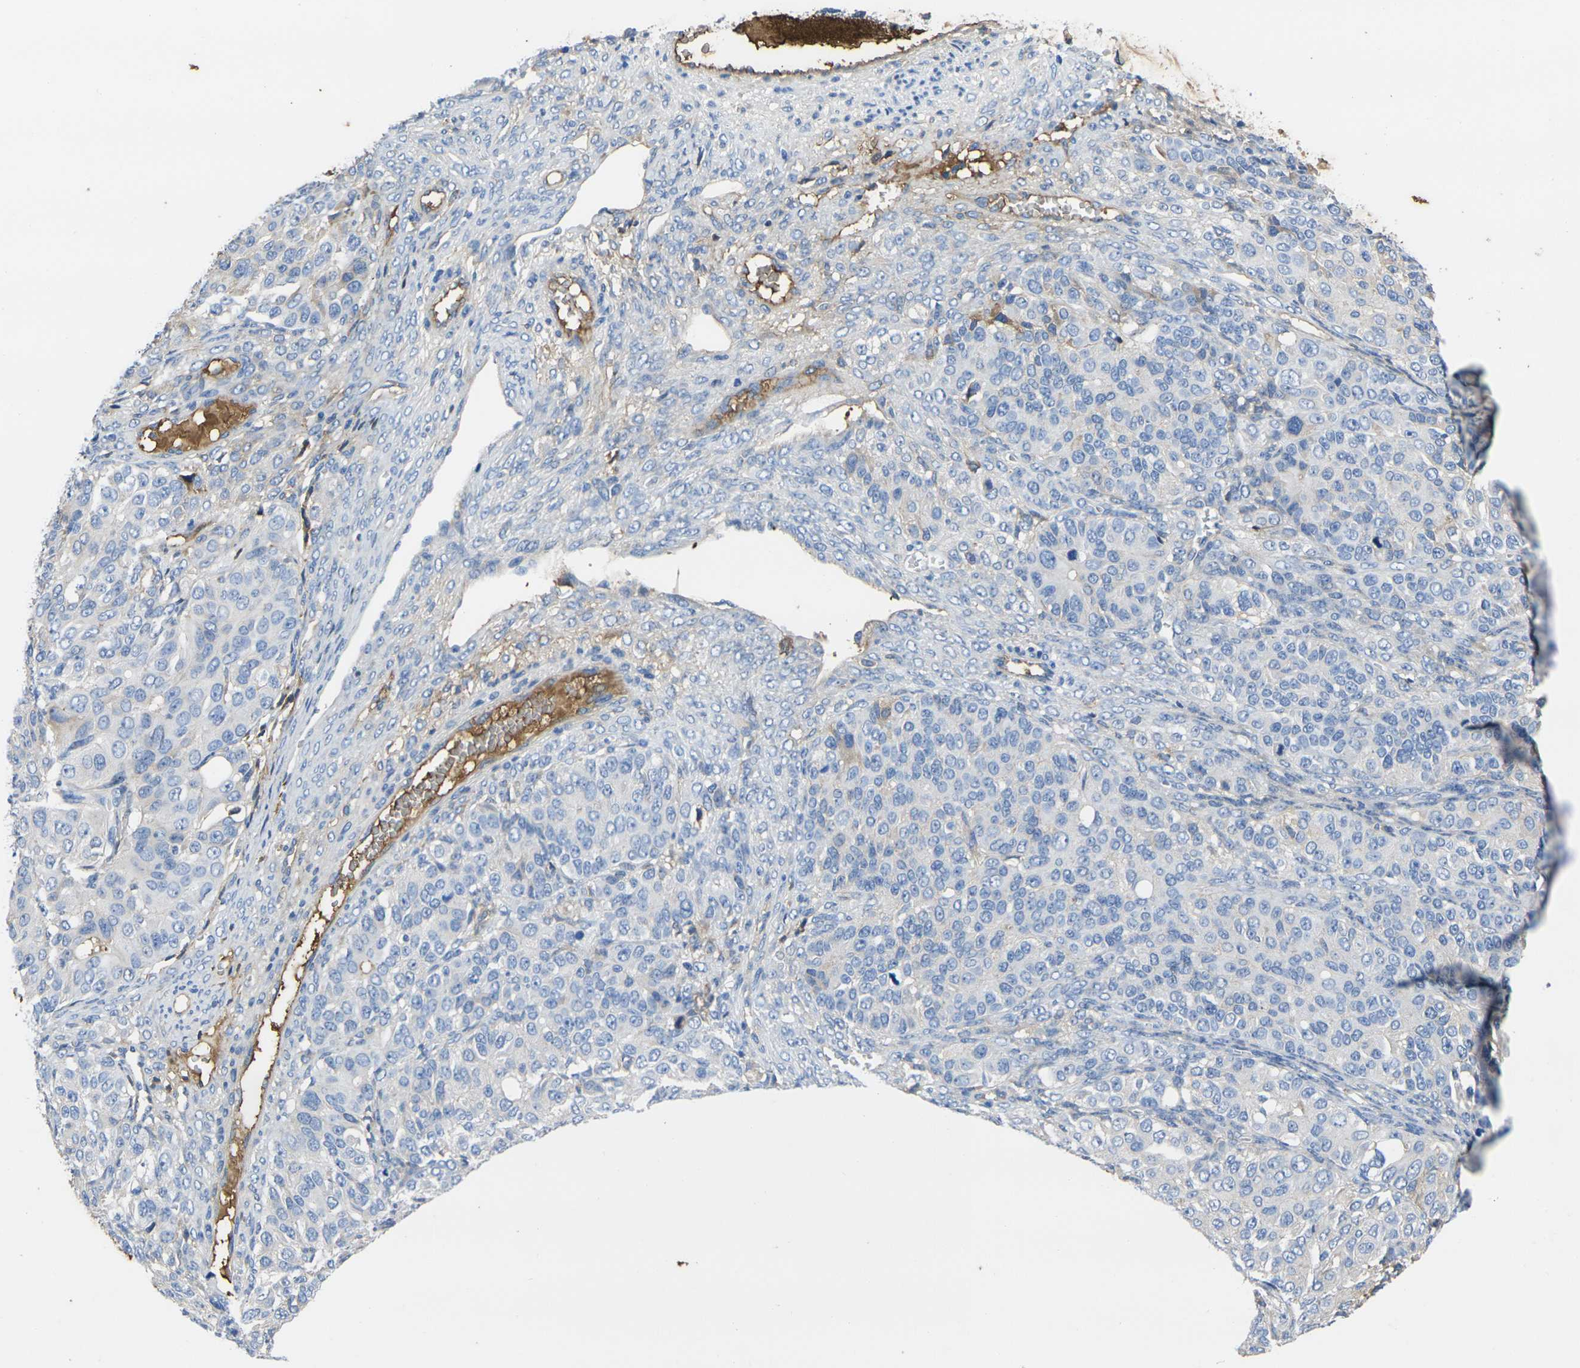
{"staining": {"intensity": "moderate", "quantity": "<25%", "location": "cytoplasmic/membranous"}, "tissue": "ovarian cancer", "cell_type": "Tumor cells", "image_type": "cancer", "snomed": [{"axis": "morphology", "description": "Carcinoma, endometroid"}, {"axis": "topography", "description": "Ovary"}], "caption": "Ovarian cancer (endometroid carcinoma) stained with a brown dye exhibits moderate cytoplasmic/membranous positive positivity in about <25% of tumor cells.", "gene": "GREM2", "patient": {"sex": "female", "age": 51}}